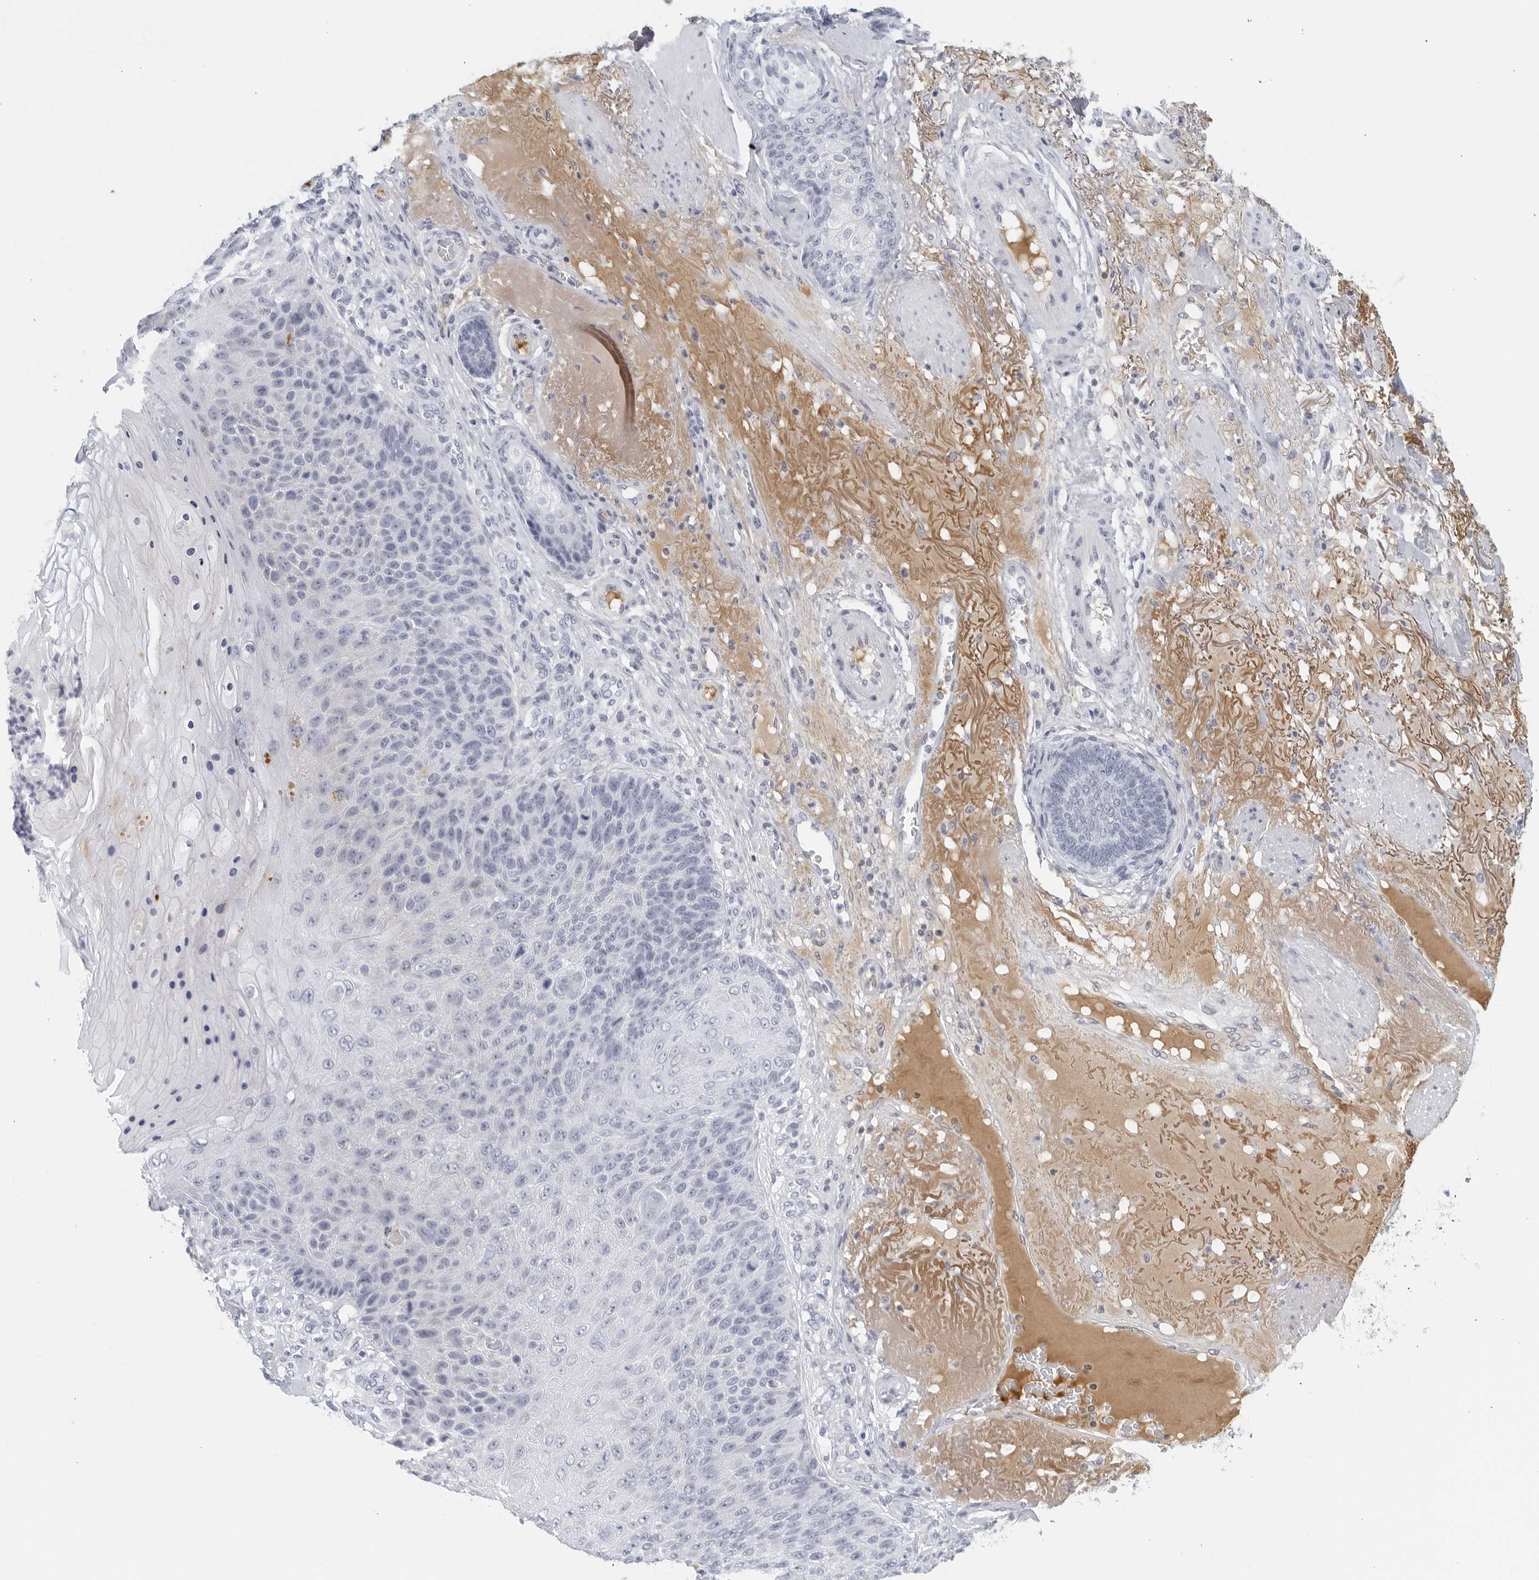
{"staining": {"intensity": "negative", "quantity": "none", "location": "none"}, "tissue": "skin cancer", "cell_type": "Tumor cells", "image_type": "cancer", "snomed": [{"axis": "morphology", "description": "Squamous cell carcinoma, NOS"}, {"axis": "topography", "description": "Skin"}], "caption": "Tumor cells are negative for brown protein staining in squamous cell carcinoma (skin).", "gene": "FGG", "patient": {"sex": "female", "age": 88}}